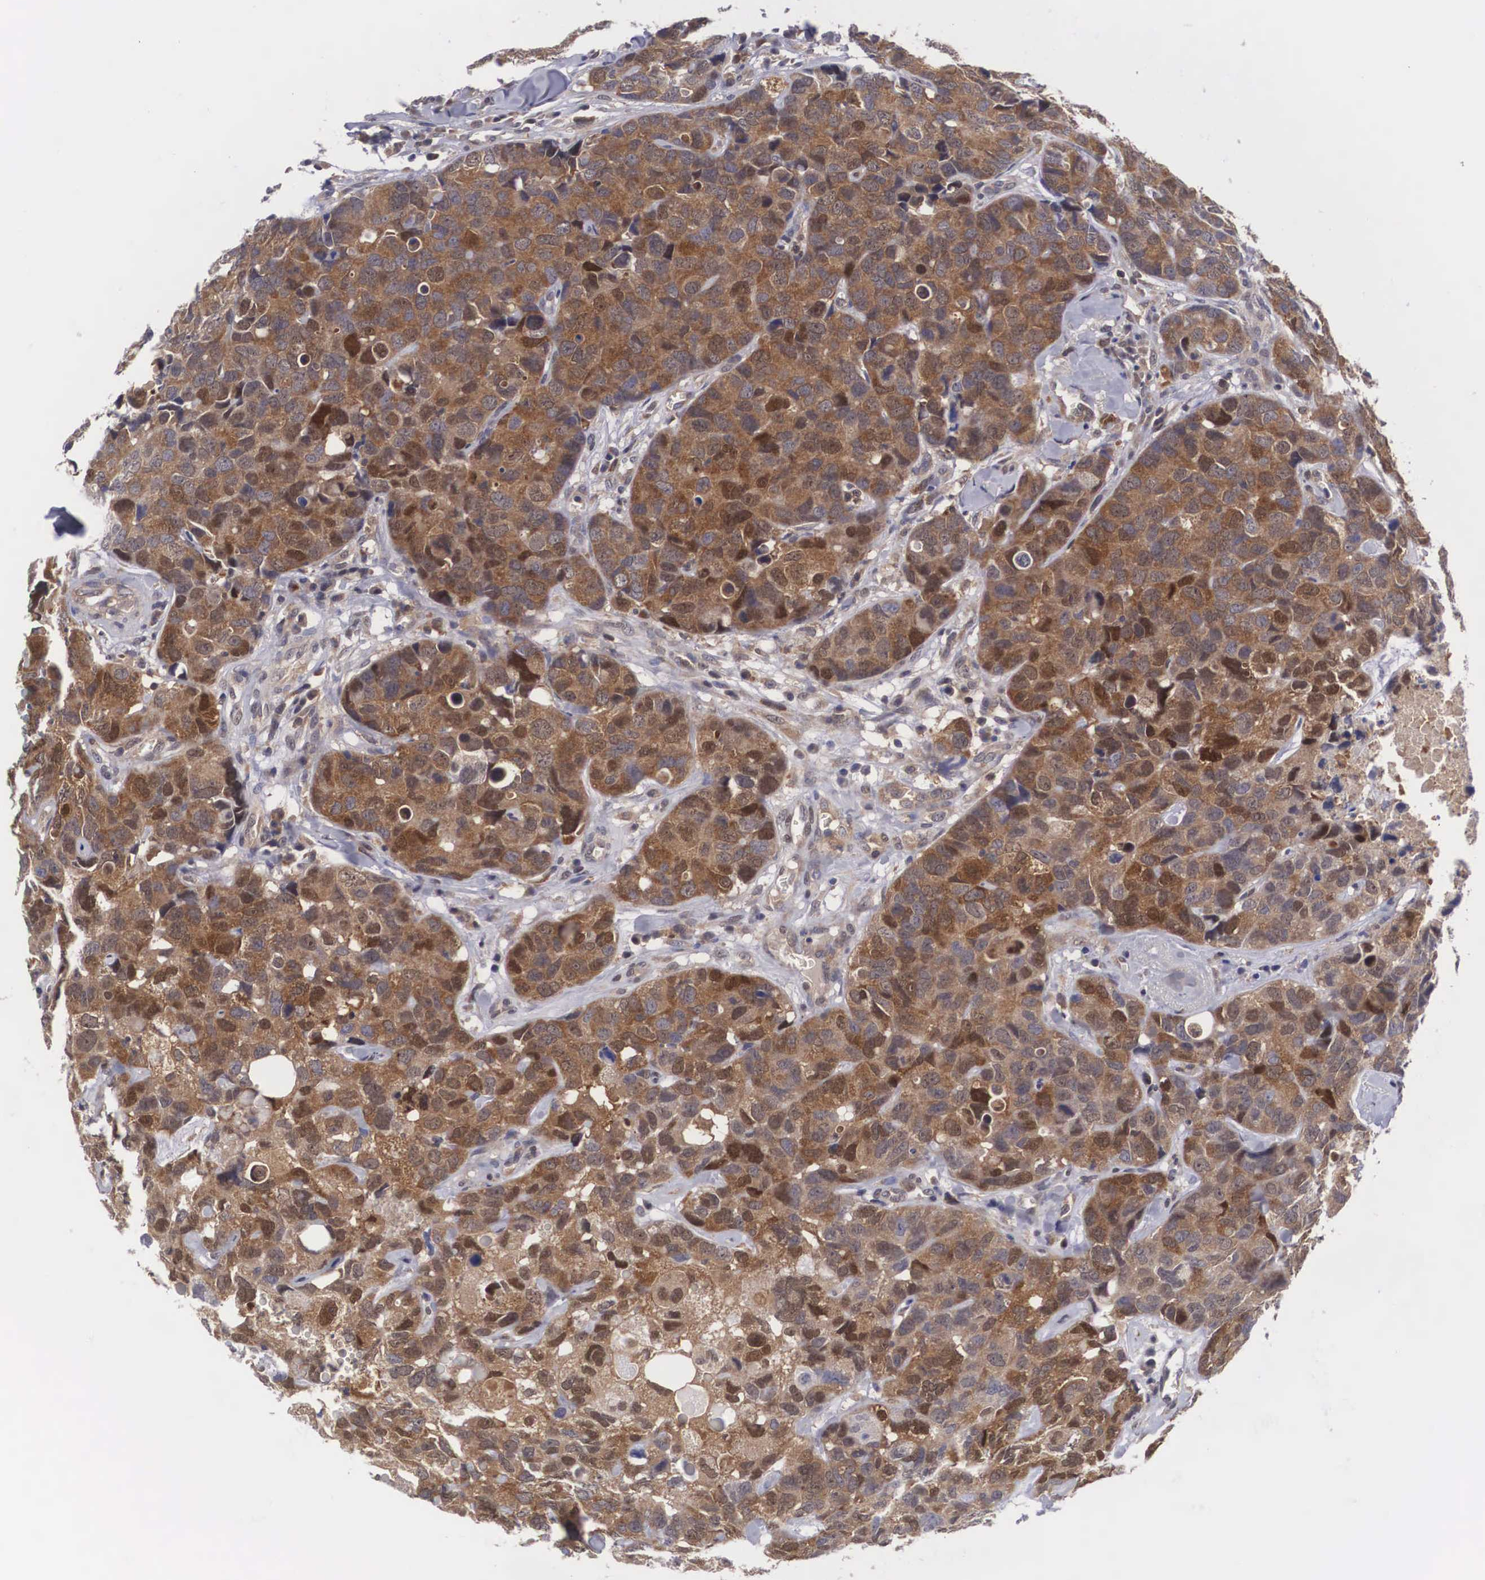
{"staining": {"intensity": "moderate", "quantity": ">75%", "location": "cytoplasmic/membranous,nuclear"}, "tissue": "breast cancer", "cell_type": "Tumor cells", "image_type": "cancer", "snomed": [{"axis": "morphology", "description": "Duct carcinoma"}, {"axis": "topography", "description": "Breast"}], "caption": "Brown immunohistochemical staining in human breast cancer demonstrates moderate cytoplasmic/membranous and nuclear positivity in about >75% of tumor cells.", "gene": "ADSL", "patient": {"sex": "female", "age": 91}}